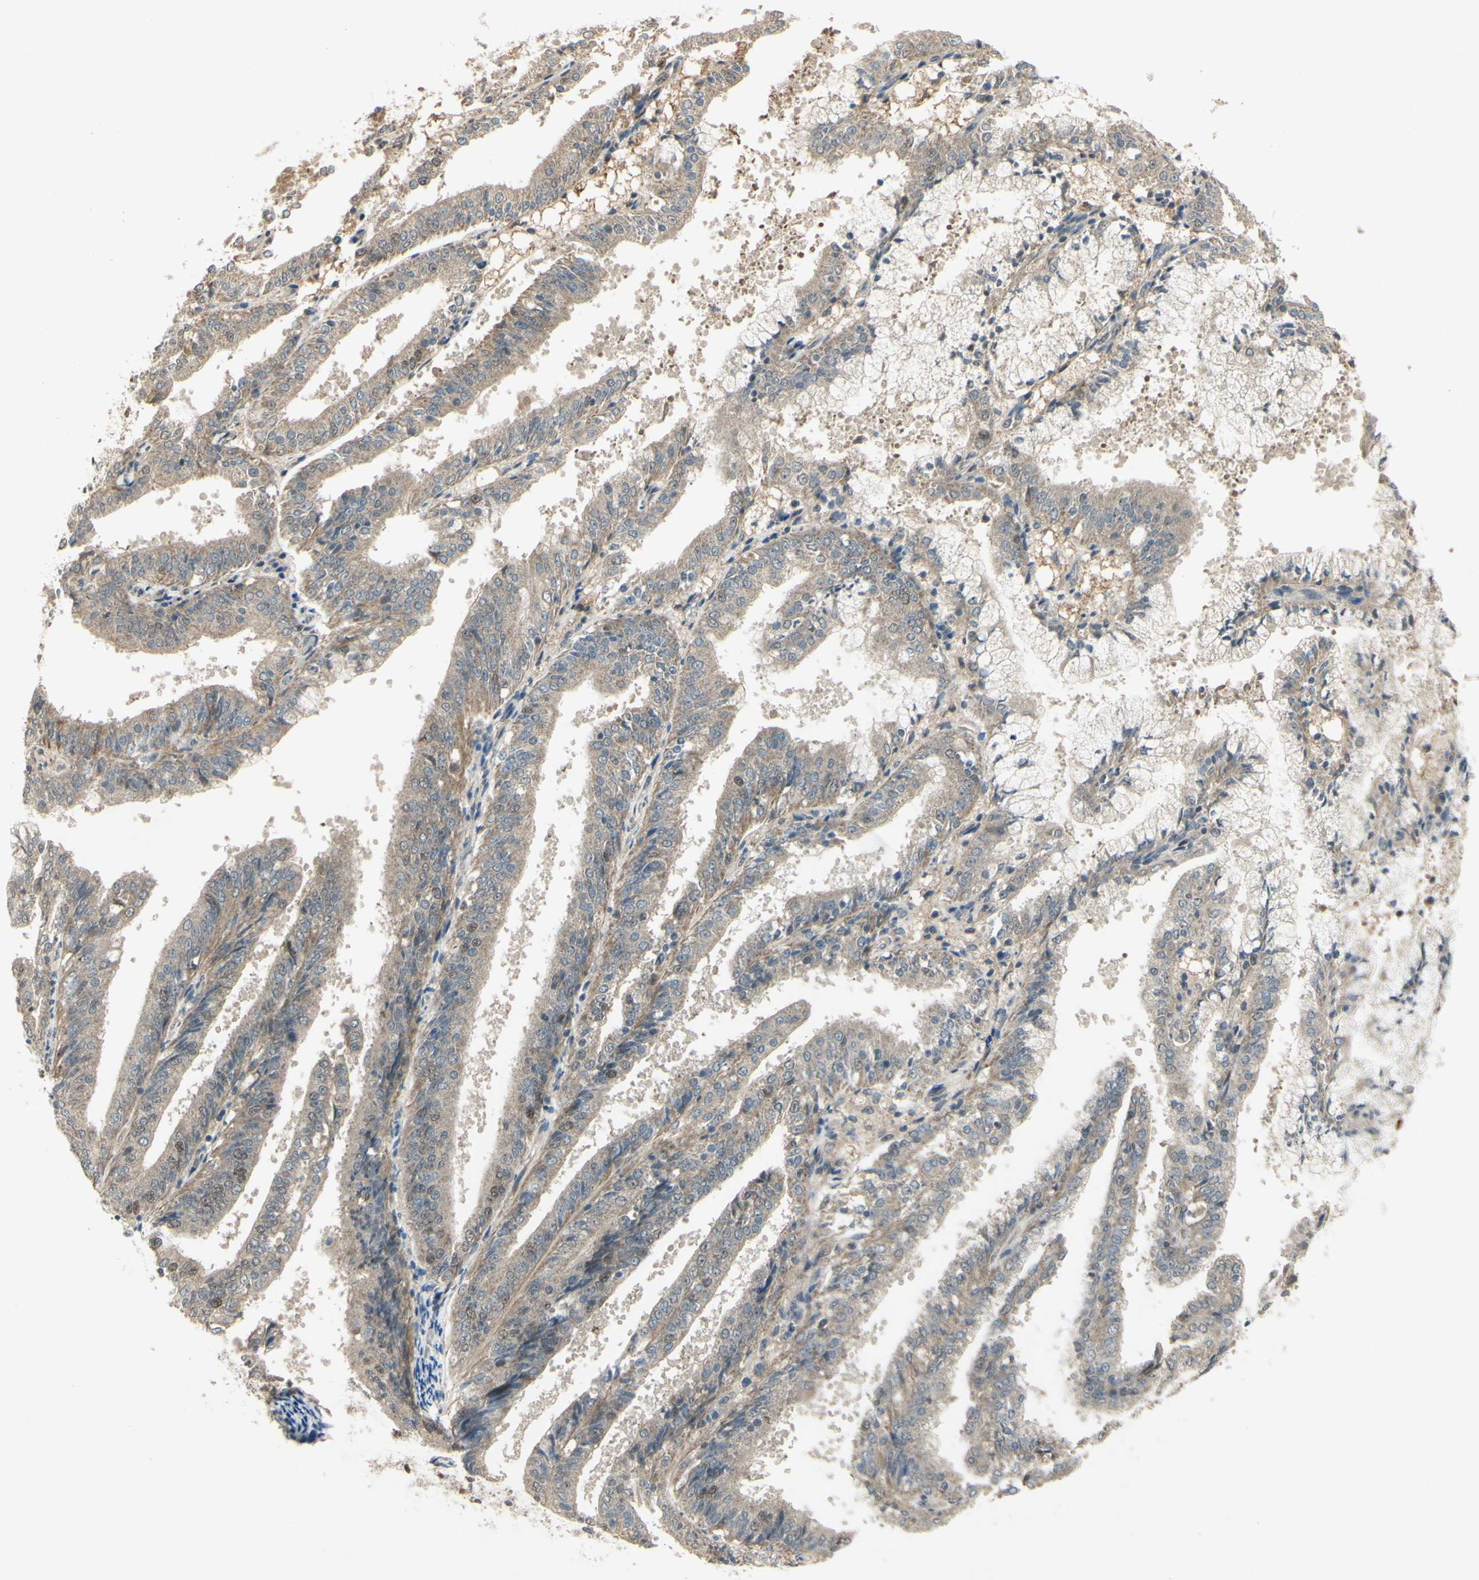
{"staining": {"intensity": "weak", "quantity": "<25%", "location": "nuclear"}, "tissue": "endometrial cancer", "cell_type": "Tumor cells", "image_type": "cancer", "snomed": [{"axis": "morphology", "description": "Adenocarcinoma, NOS"}, {"axis": "topography", "description": "Endometrium"}], "caption": "Immunohistochemical staining of endometrial cancer exhibits no significant positivity in tumor cells.", "gene": "RAD18", "patient": {"sex": "female", "age": 63}}